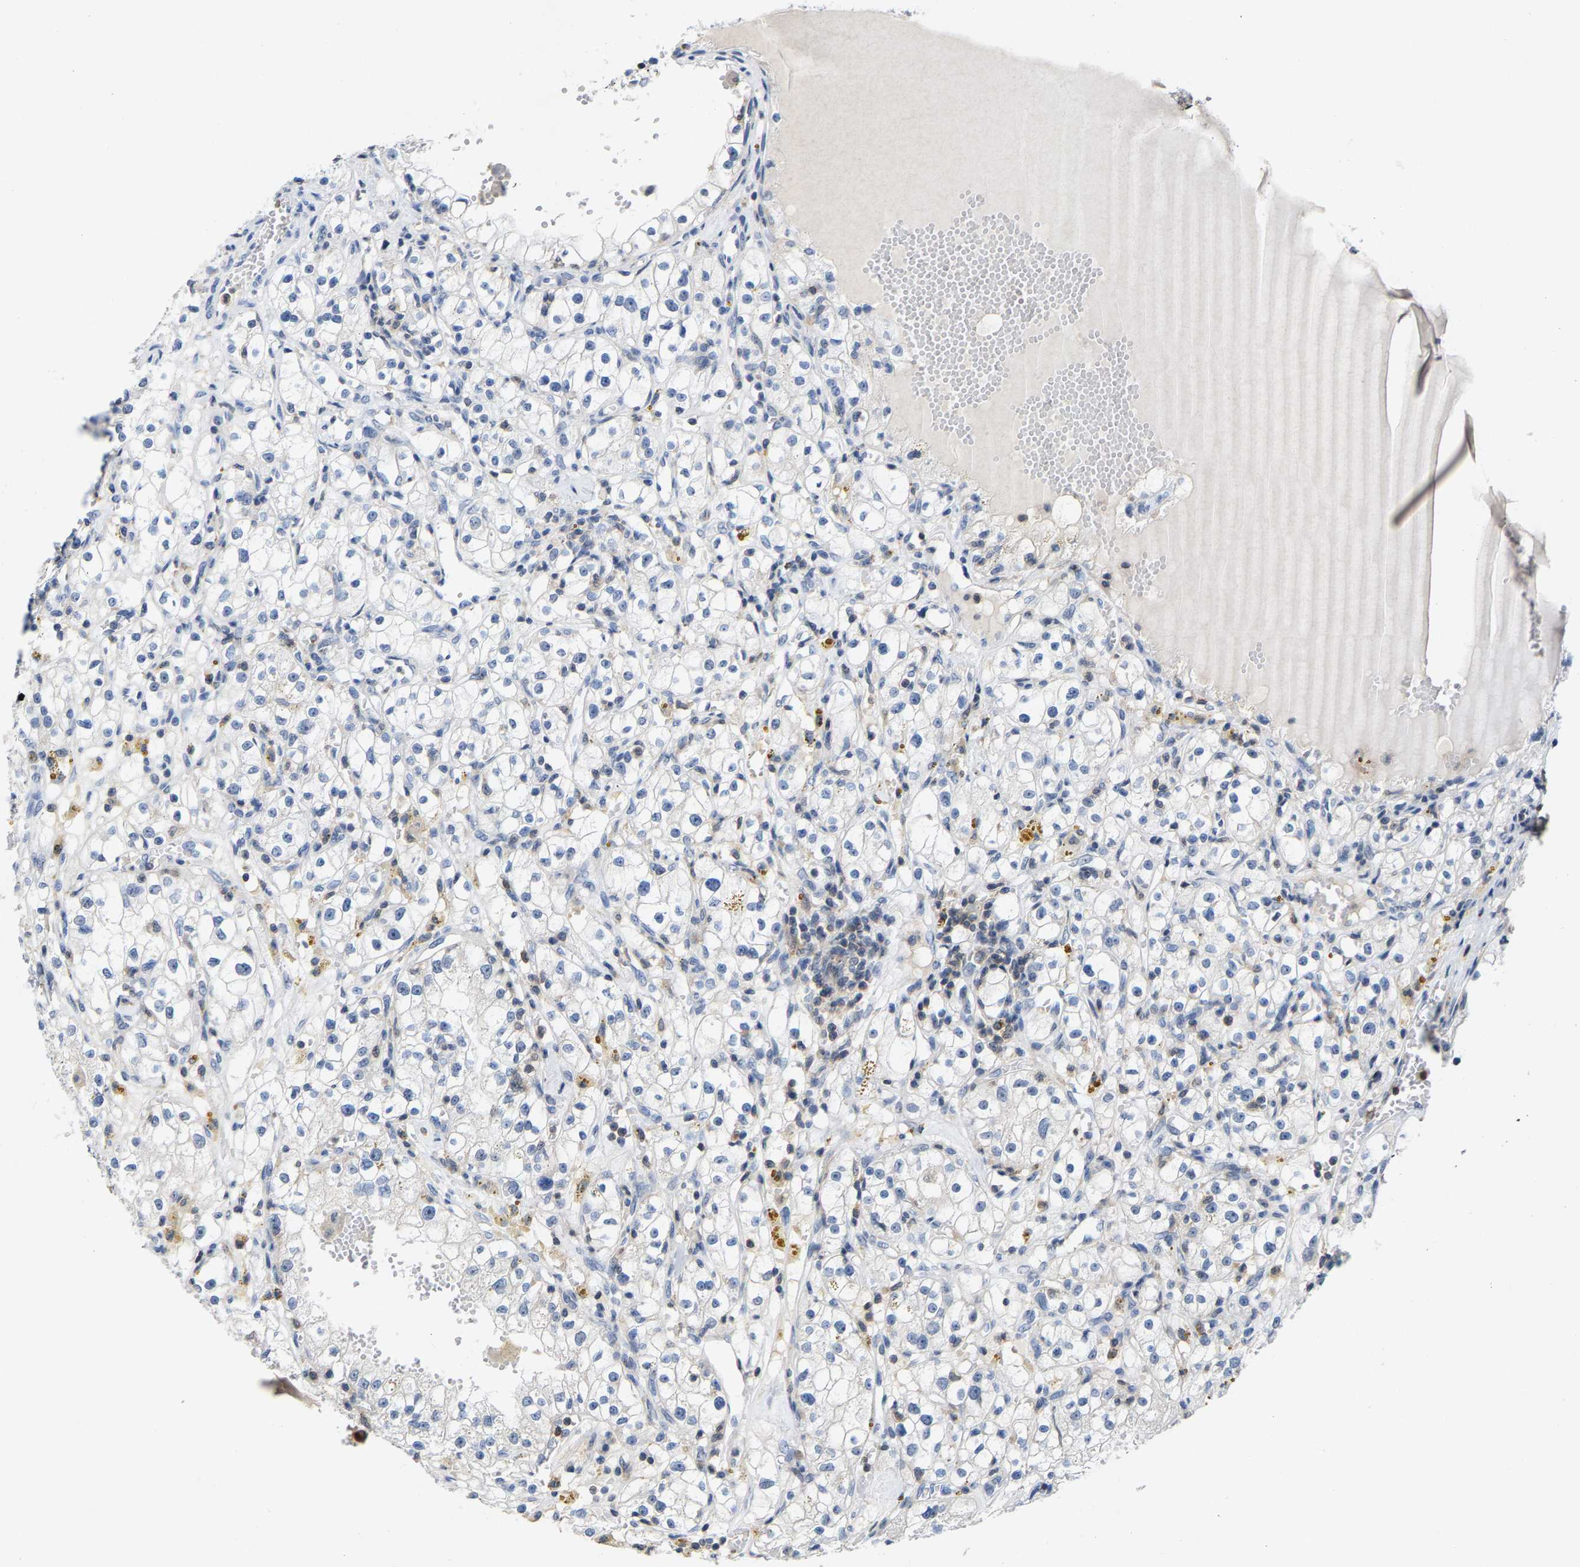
{"staining": {"intensity": "negative", "quantity": "none", "location": "none"}, "tissue": "renal cancer", "cell_type": "Tumor cells", "image_type": "cancer", "snomed": [{"axis": "morphology", "description": "Adenocarcinoma, NOS"}, {"axis": "topography", "description": "Kidney"}], "caption": "An image of human renal adenocarcinoma is negative for staining in tumor cells.", "gene": "FGD3", "patient": {"sex": "male", "age": 56}}